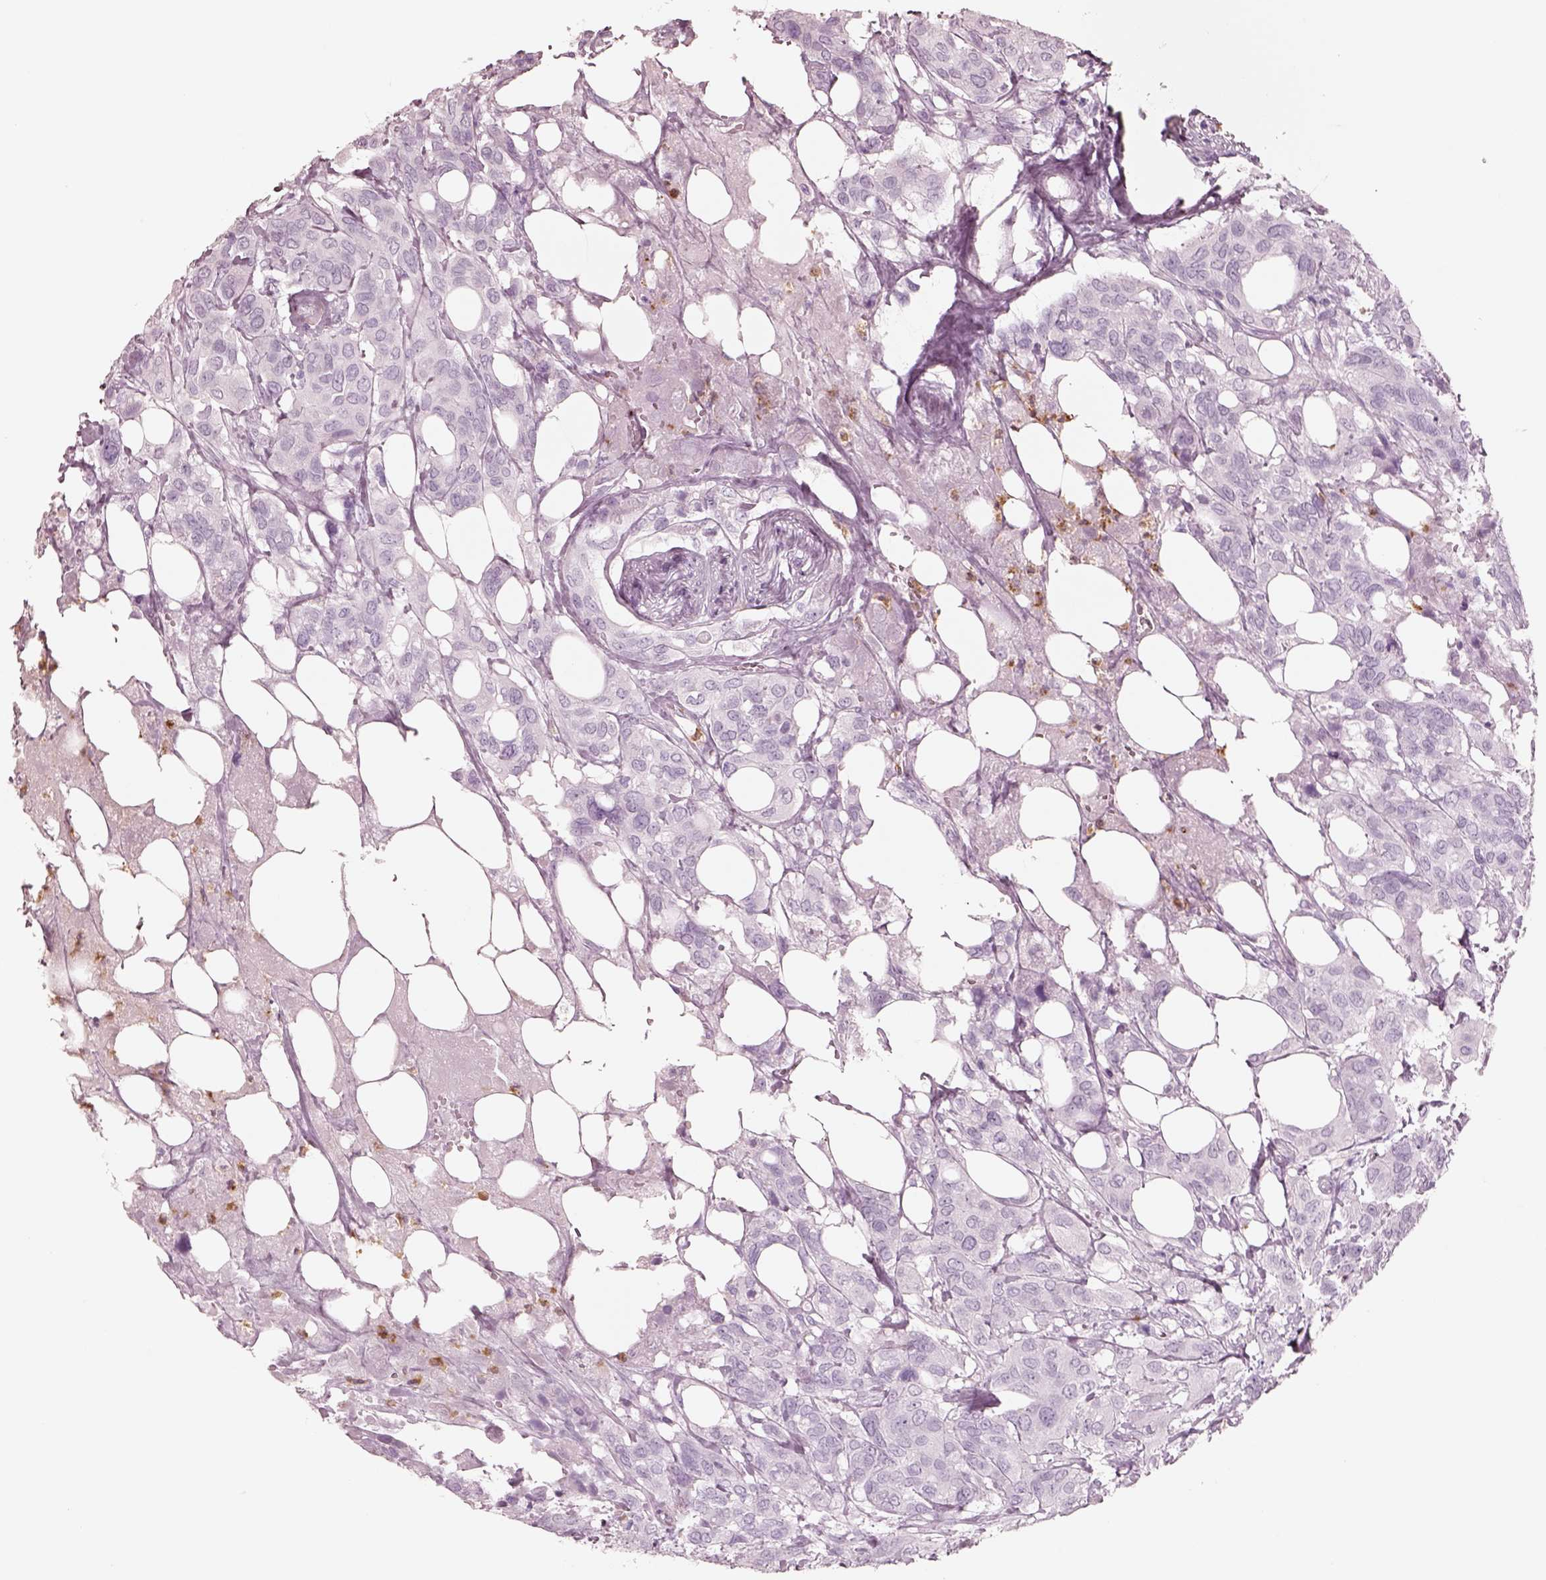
{"staining": {"intensity": "negative", "quantity": "none", "location": "none"}, "tissue": "urothelial cancer", "cell_type": "Tumor cells", "image_type": "cancer", "snomed": [{"axis": "morphology", "description": "Urothelial carcinoma, NOS"}, {"axis": "morphology", "description": "Urothelial carcinoma, High grade"}, {"axis": "topography", "description": "Urinary bladder"}], "caption": "There is no significant expression in tumor cells of high-grade urothelial carcinoma. (Immunohistochemistry, brightfield microscopy, high magnification).", "gene": "ELANE", "patient": {"sex": "male", "age": 63}}